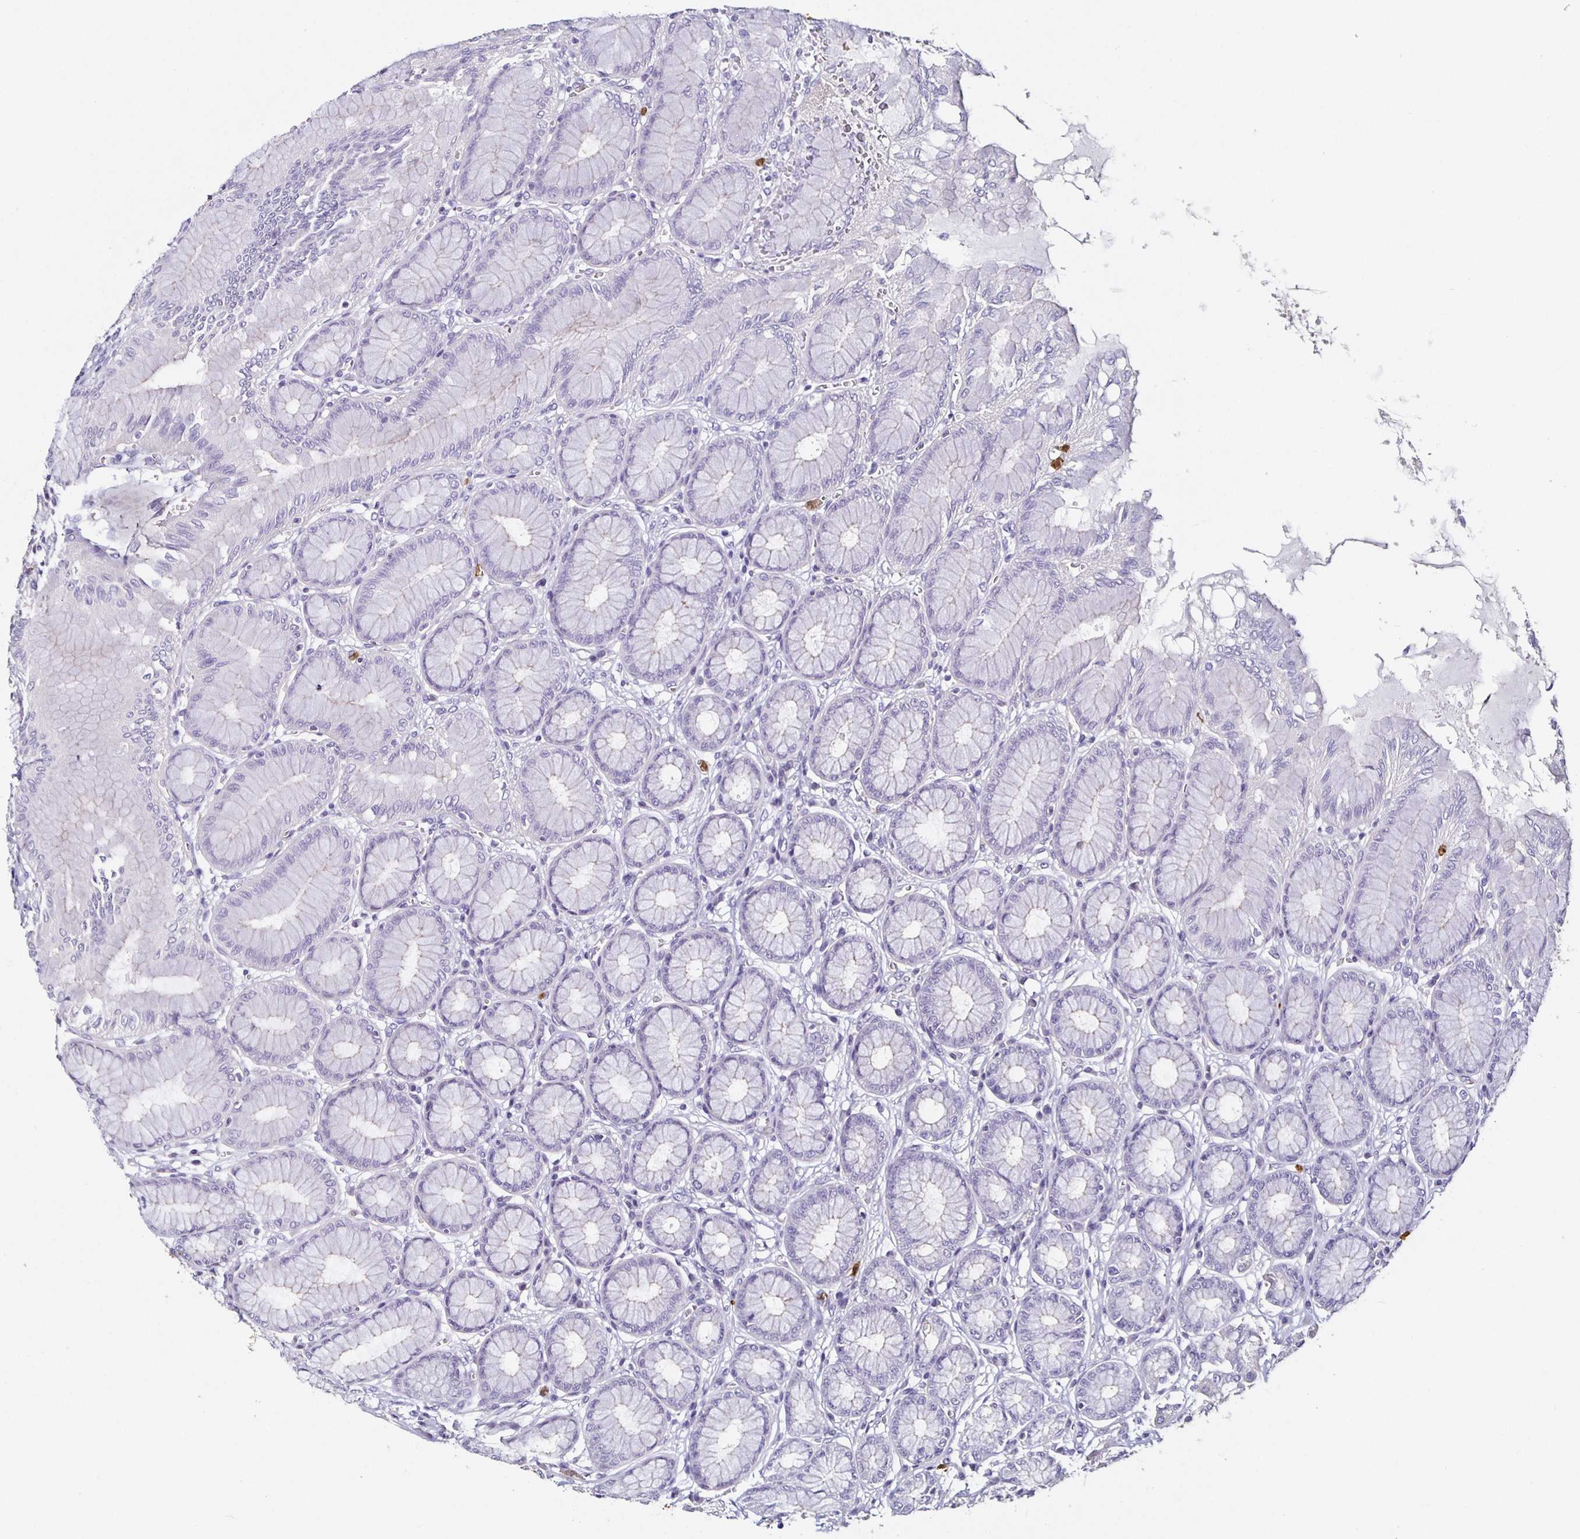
{"staining": {"intensity": "negative", "quantity": "none", "location": "none"}, "tissue": "stomach", "cell_type": "Glandular cells", "image_type": "normal", "snomed": [{"axis": "morphology", "description": "Normal tissue, NOS"}, {"axis": "topography", "description": "Stomach"}, {"axis": "topography", "description": "Stomach, lower"}], "caption": "This histopathology image is of benign stomach stained with immunohistochemistry (IHC) to label a protein in brown with the nuclei are counter-stained blue. There is no positivity in glandular cells. (IHC, brightfield microscopy, high magnification).", "gene": "TLR4", "patient": {"sex": "male", "age": 76}}